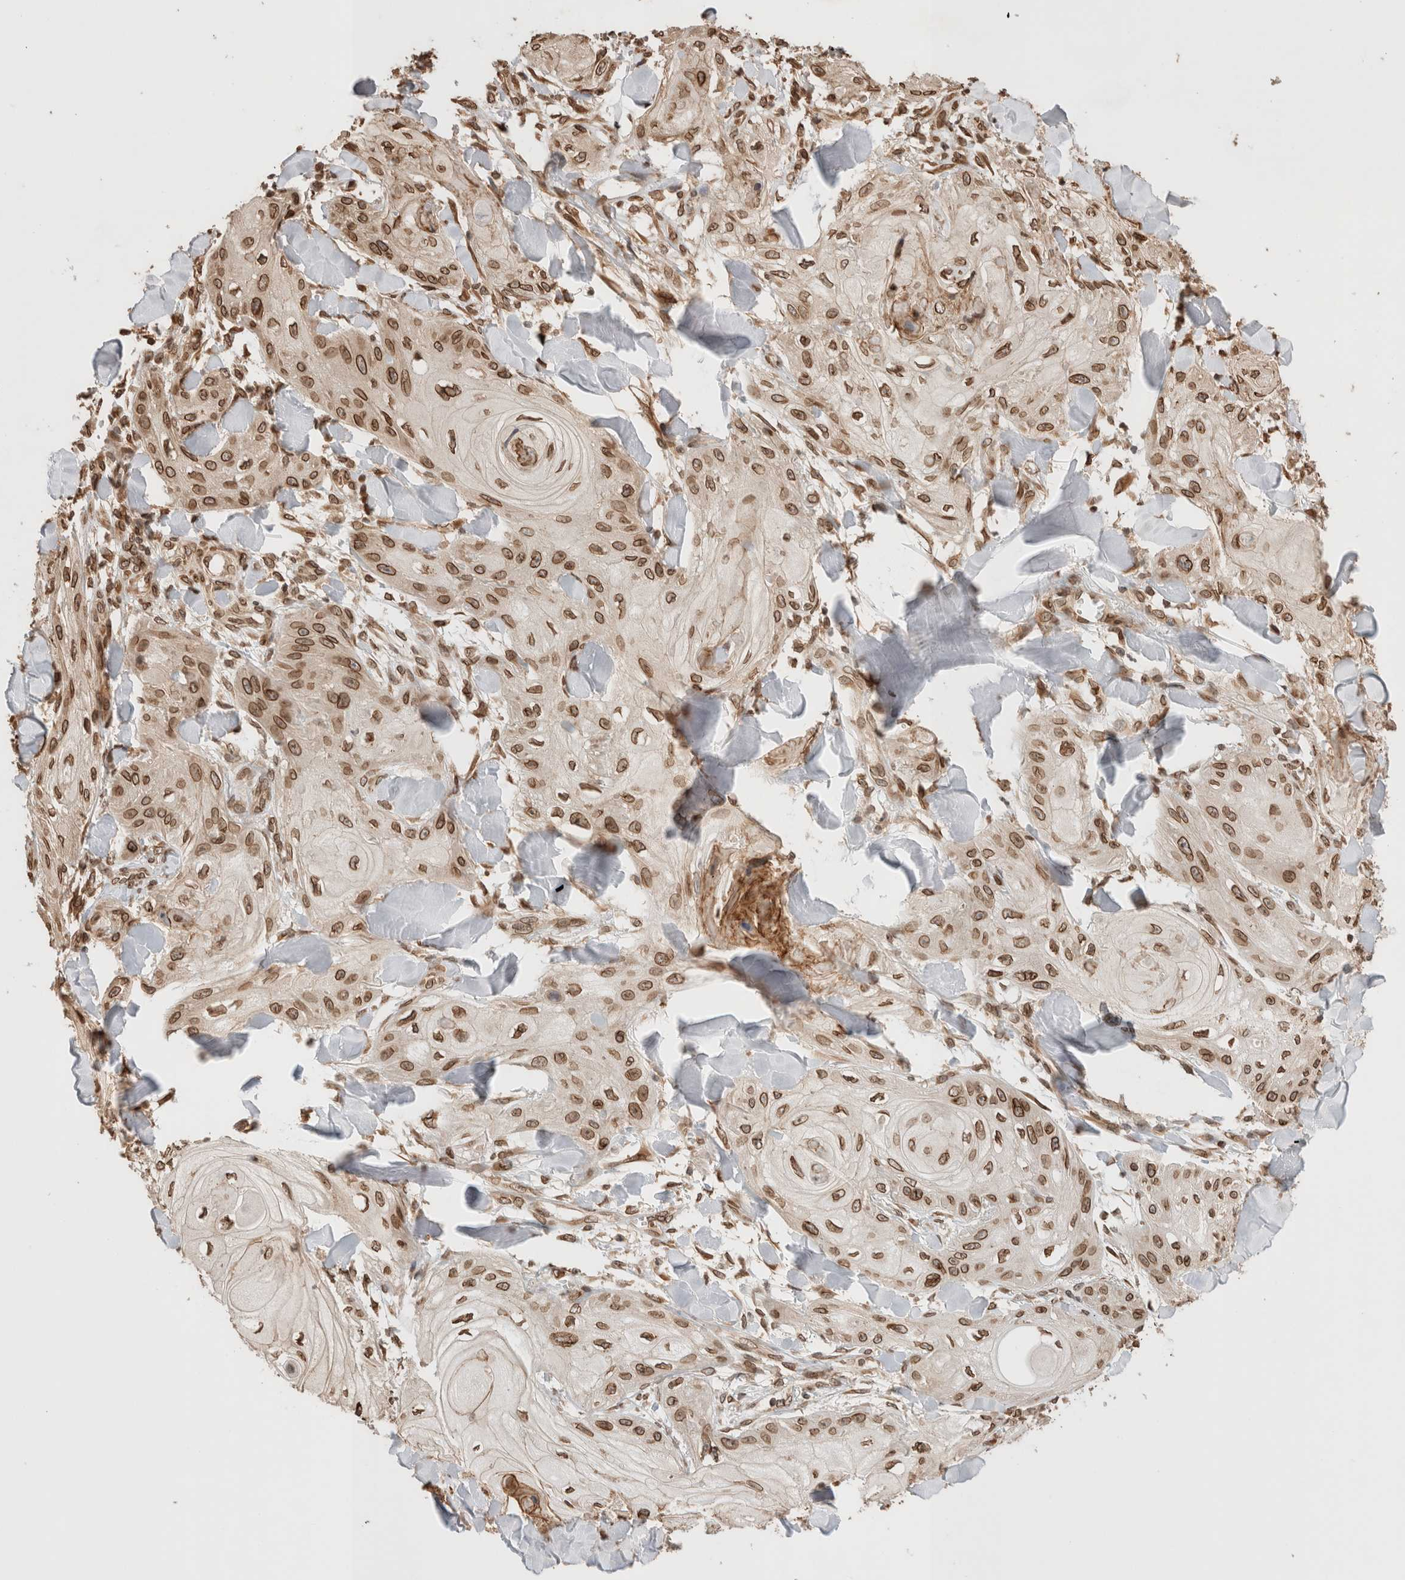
{"staining": {"intensity": "strong", "quantity": ">75%", "location": "cytoplasmic/membranous,nuclear"}, "tissue": "skin cancer", "cell_type": "Tumor cells", "image_type": "cancer", "snomed": [{"axis": "morphology", "description": "Squamous cell carcinoma, NOS"}, {"axis": "topography", "description": "Skin"}], "caption": "Squamous cell carcinoma (skin) tissue demonstrates strong cytoplasmic/membranous and nuclear positivity in approximately >75% of tumor cells, visualized by immunohistochemistry. (Stains: DAB in brown, nuclei in blue, Microscopy: brightfield microscopy at high magnification).", "gene": "TPR", "patient": {"sex": "male", "age": 74}}